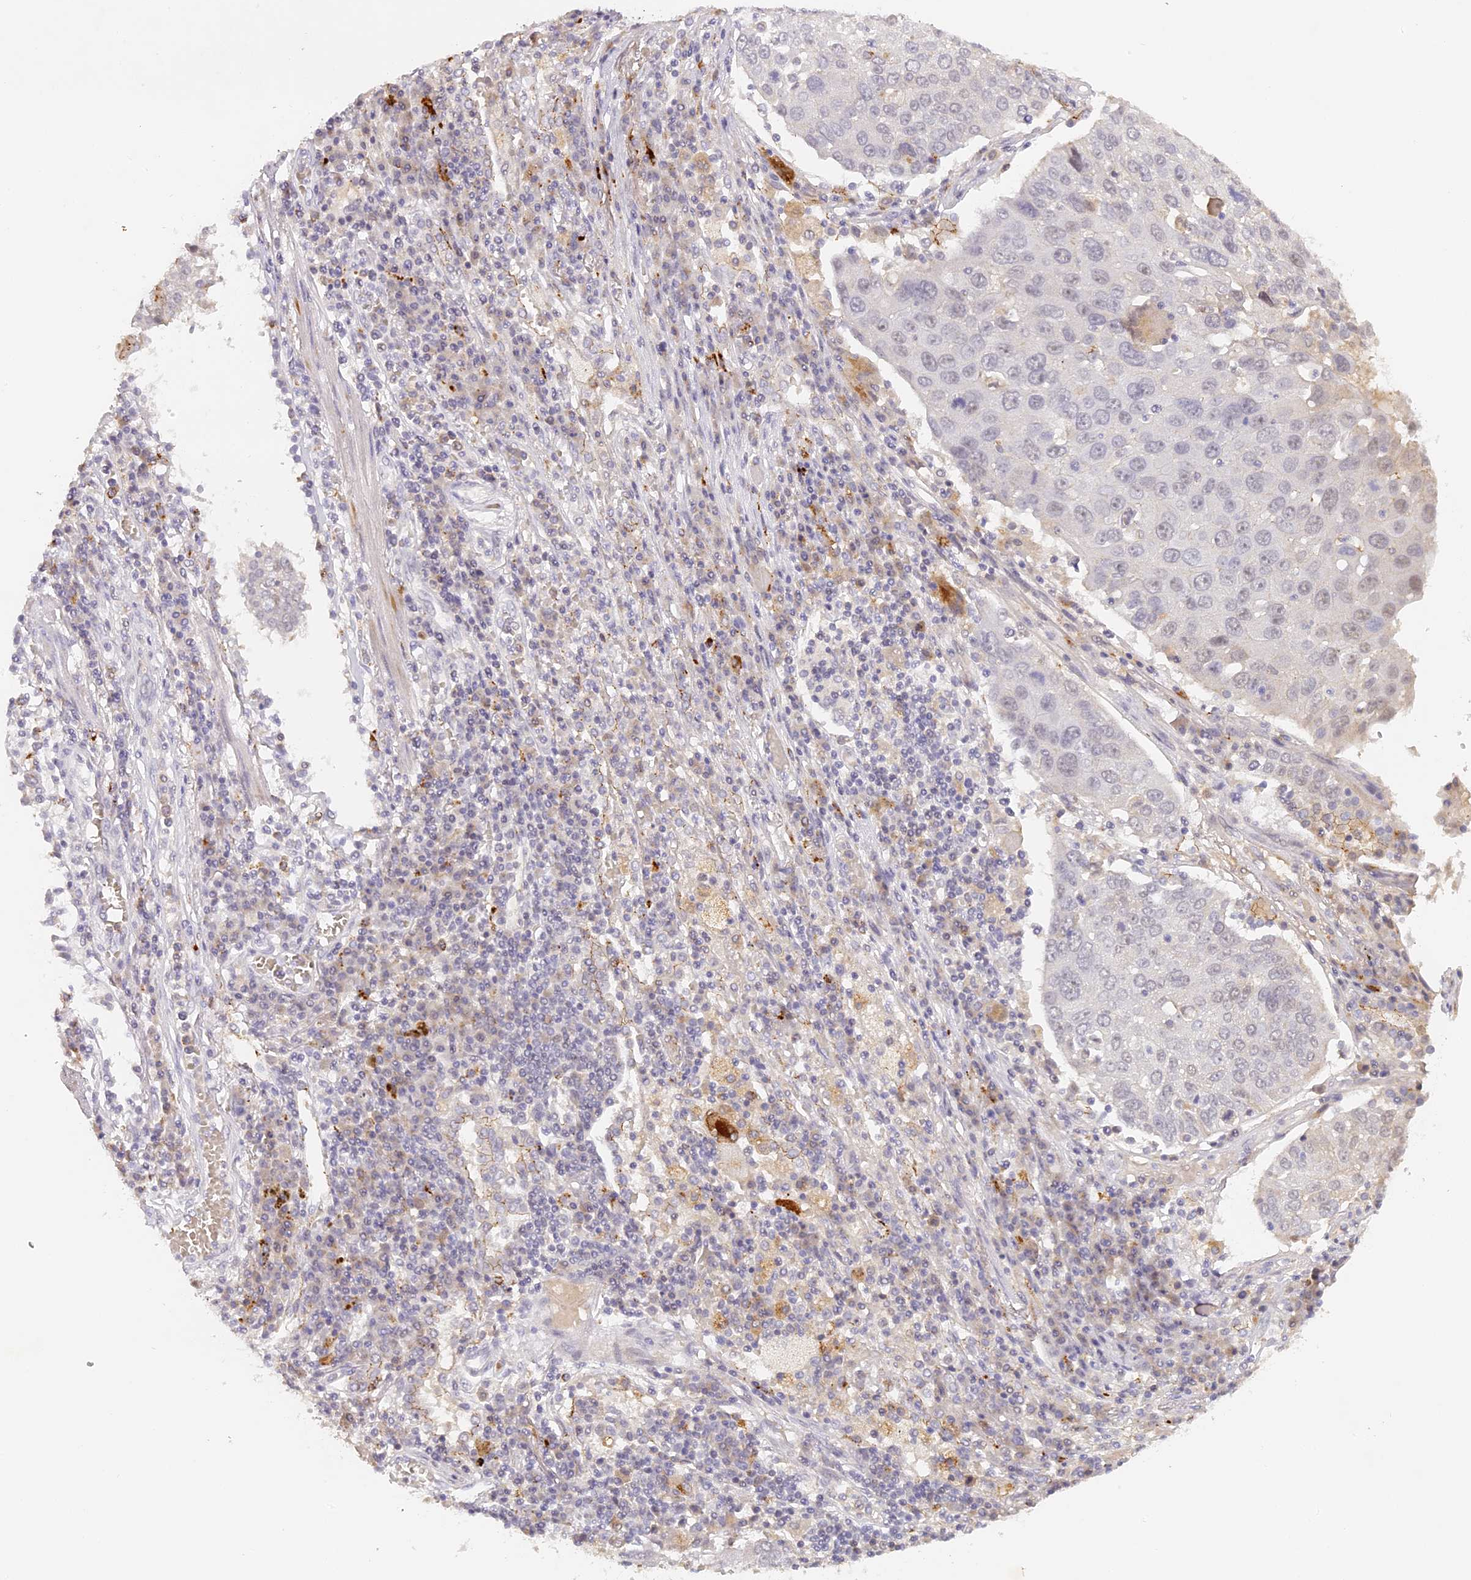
{"staining": {"intensity": "negative", "quantity": "none", "location": "none"}, "tissue": "lung cancer", "cell_type": "Tumor cells", "image_type": "cancer", "snomed": [{"axis": "morphology", "description": "Squamous cell carcinoma, NOS"}, {"axis": "topography", "description": "Lung"}], "caption": "Human lung squamous cell carcinoma stained for a protein using IHC shows no expression in tumor cells.", "gene": "ELL3", "patient": {"sex": "male", "age": 65}}